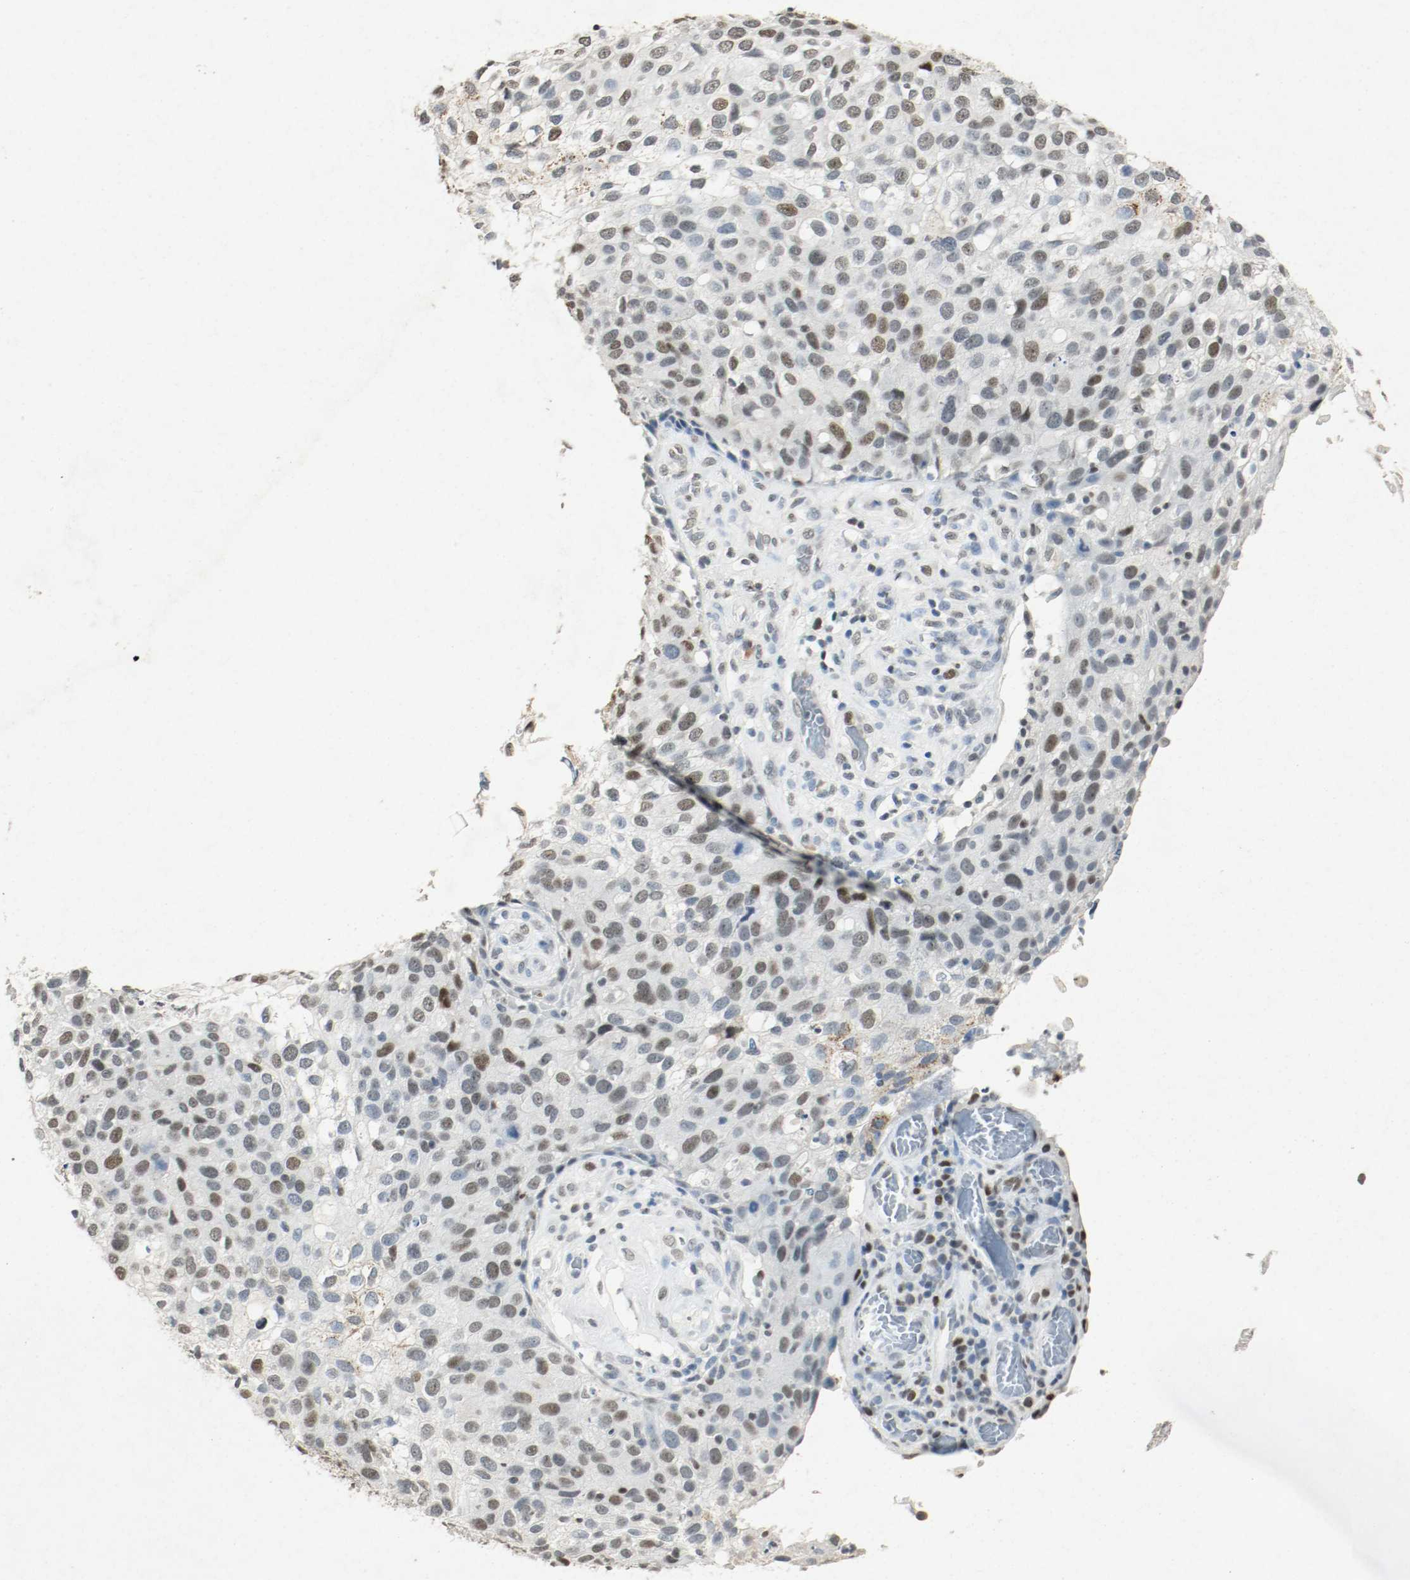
{"staining": {"intensity": "moderate", "quantity": ">75%", "location": "nuclear"}, "tissue": "skin cancer", "cell_type": "Tumor cells", "image_type": "cancer", "snomed": [{"axis": "morphology", "description": "Squamous cell carcinoma, NOS"}, {"axis": "topography", "description": "Skin"}], "caption": "Tumor cells reveal medium levels of moderate nuclear staining in about >75% of cells in human skin cancer (squamous cell carcinoma). (DAB (3,3'-diaminobenzidine) IHC, brown staining for protein, blue staining for nuclei).", "gene": "DNMT1", "patient": {"sex": "male", "age": 87}}